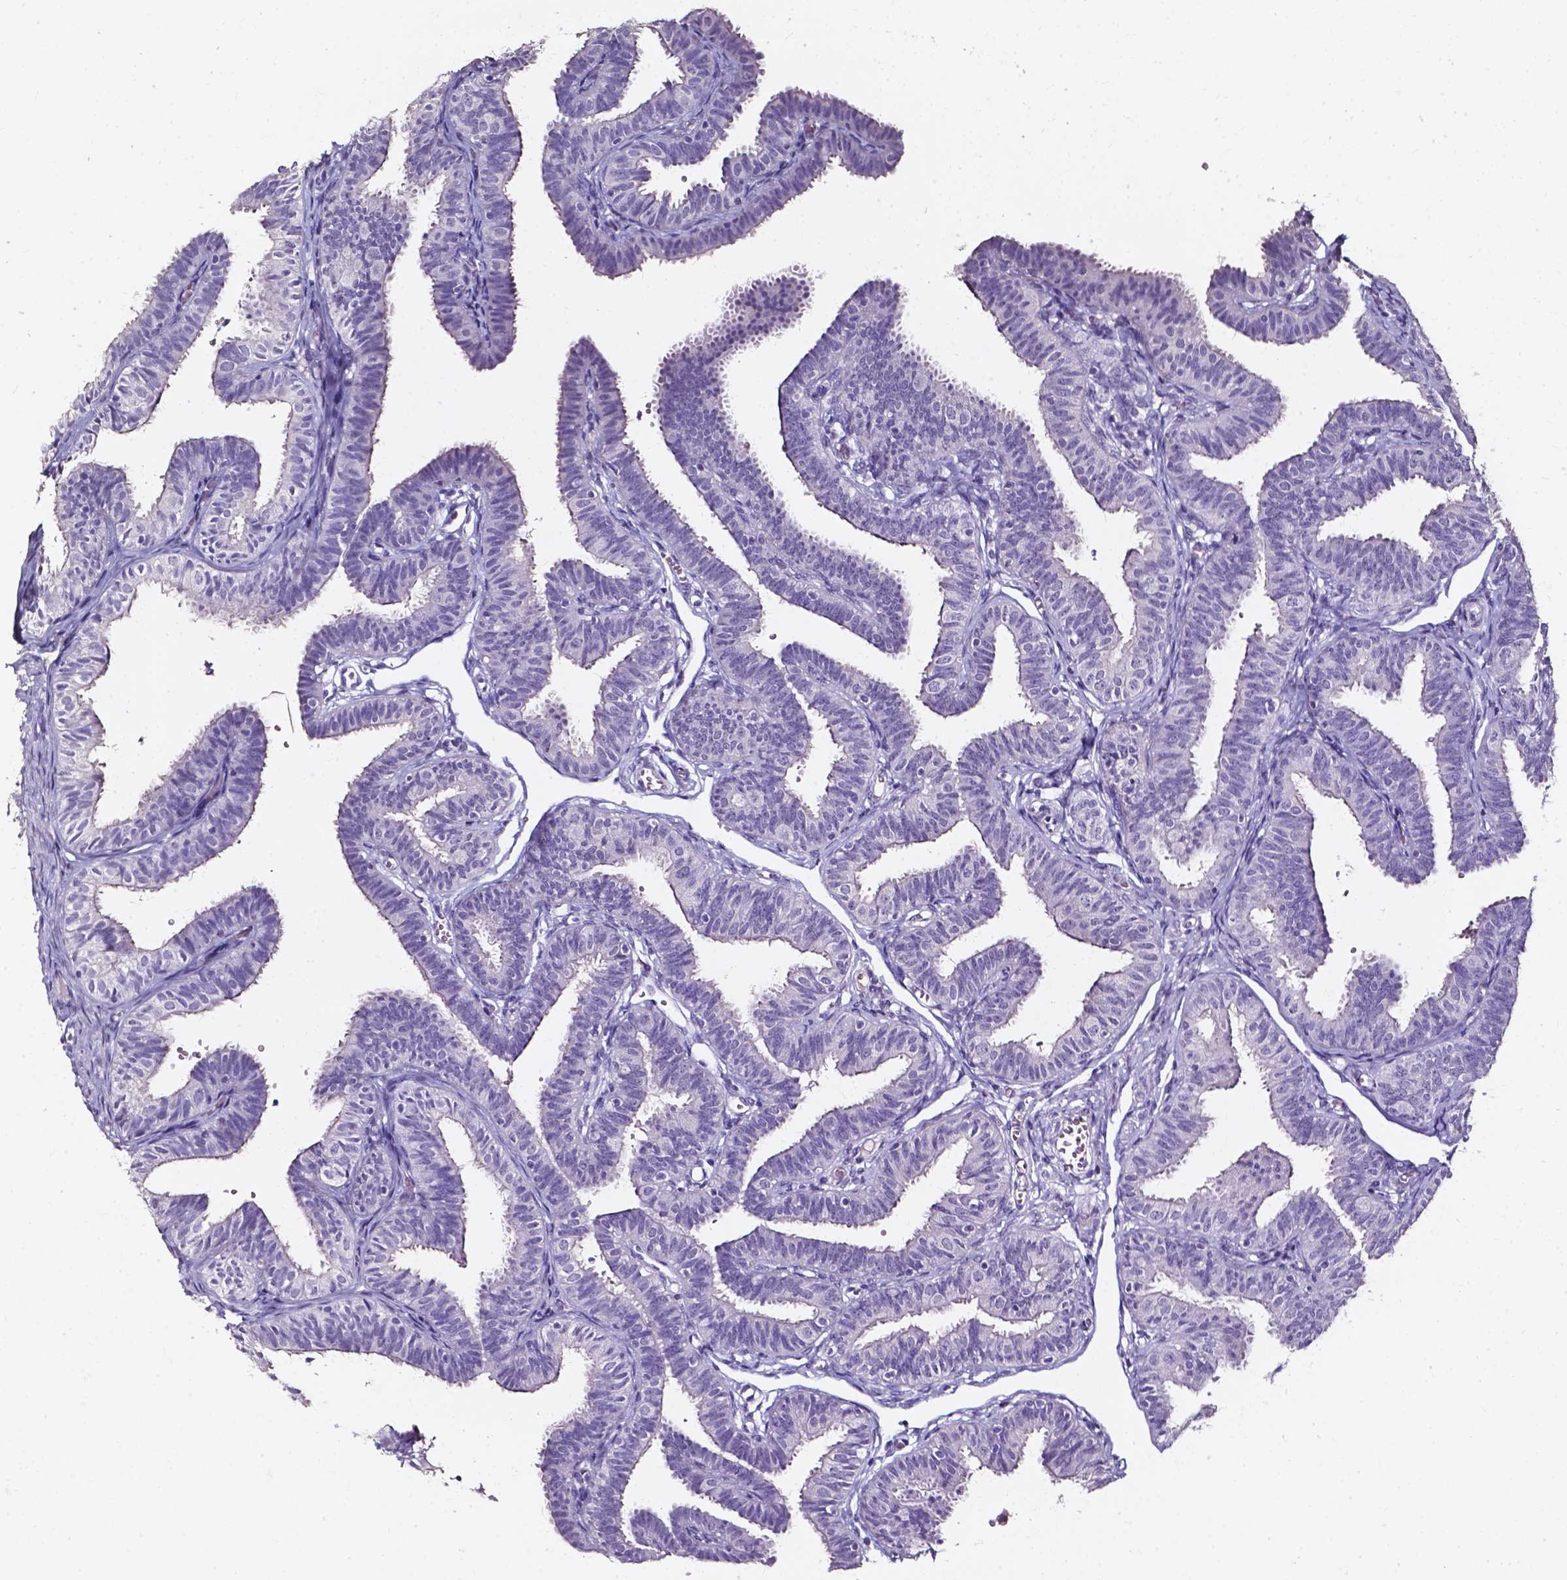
{"staining": {"intensity": "negative", "quantity": "none", "location": "none"}, "tissue": "fallopian tube", "cell_type": "Glandular cells", "image_type": "normal", "snomed": [{"axis": "morphology", "description": "Normal tissue, NOS"}, {"axis": "topography", "description": "Fallopian tube"}], "caption": "Immunohistochemistry image of unremarkable human fallopian tube stained for a protein (brown), which shows no positivity in glandular cells.", "gene": "DEFA5", "patient": {"sex": "female", "age": 25}}